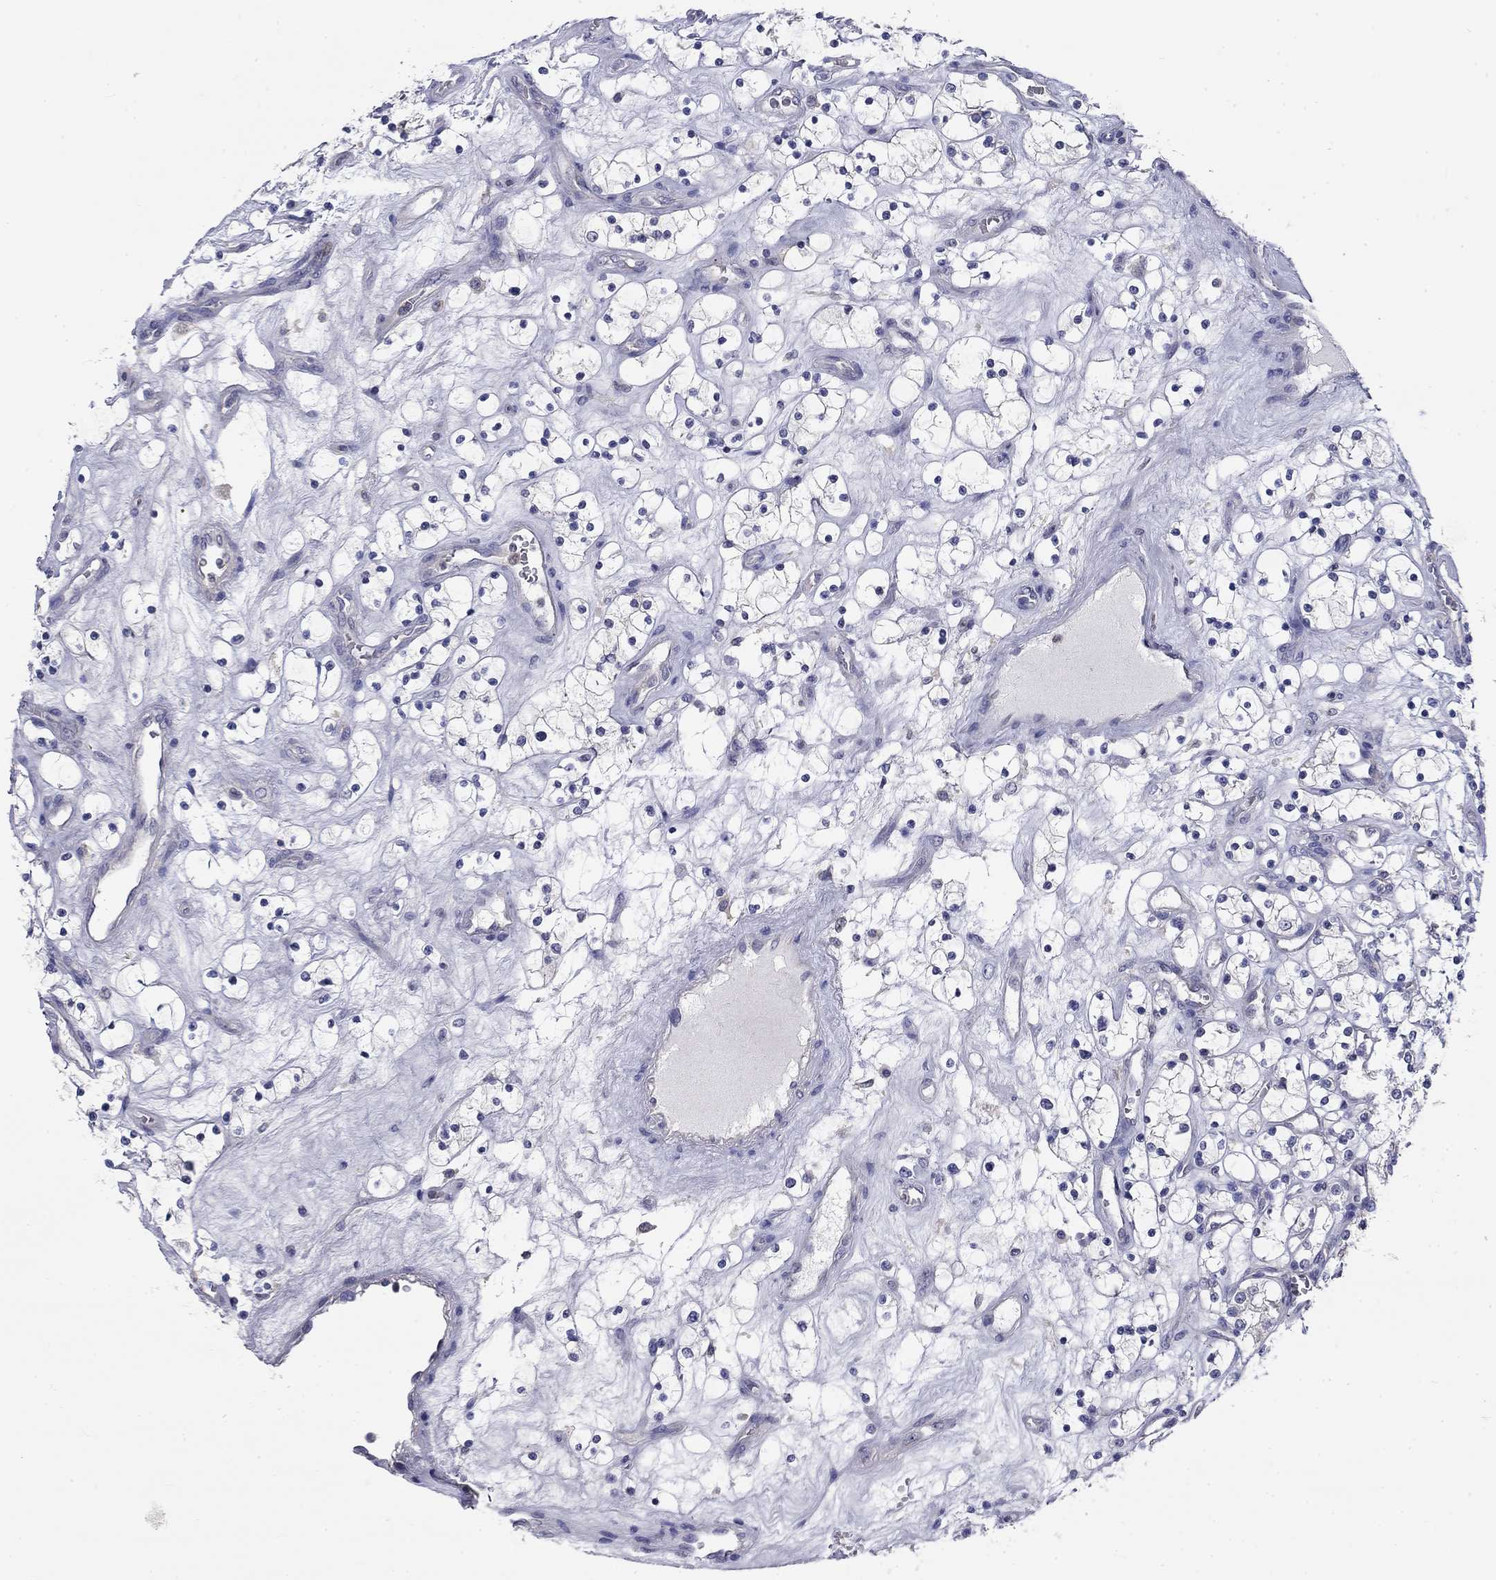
{"staining": {"intensity": "negative", "quantity": "none", "location": "none"}, "tissue": "renal cancer", "cell_type": "Tumor cells", "image_type": "cancer", "snomed": [{"axis": "morphology", "description": "Adenocarcinoma, NOS"}, {"axis": "topography", "description": "Kidney"}], "caption": "Renal cancer was stained to show a protein in brown. There is no significant positivity in tumor cells. (Brightfield microscopy of DAB (3,3'-diaminobenzidine) immunohistochemistry at high magnification).", "gene": "POU2F2", "patient": {"sex": "female", "age": 69}}